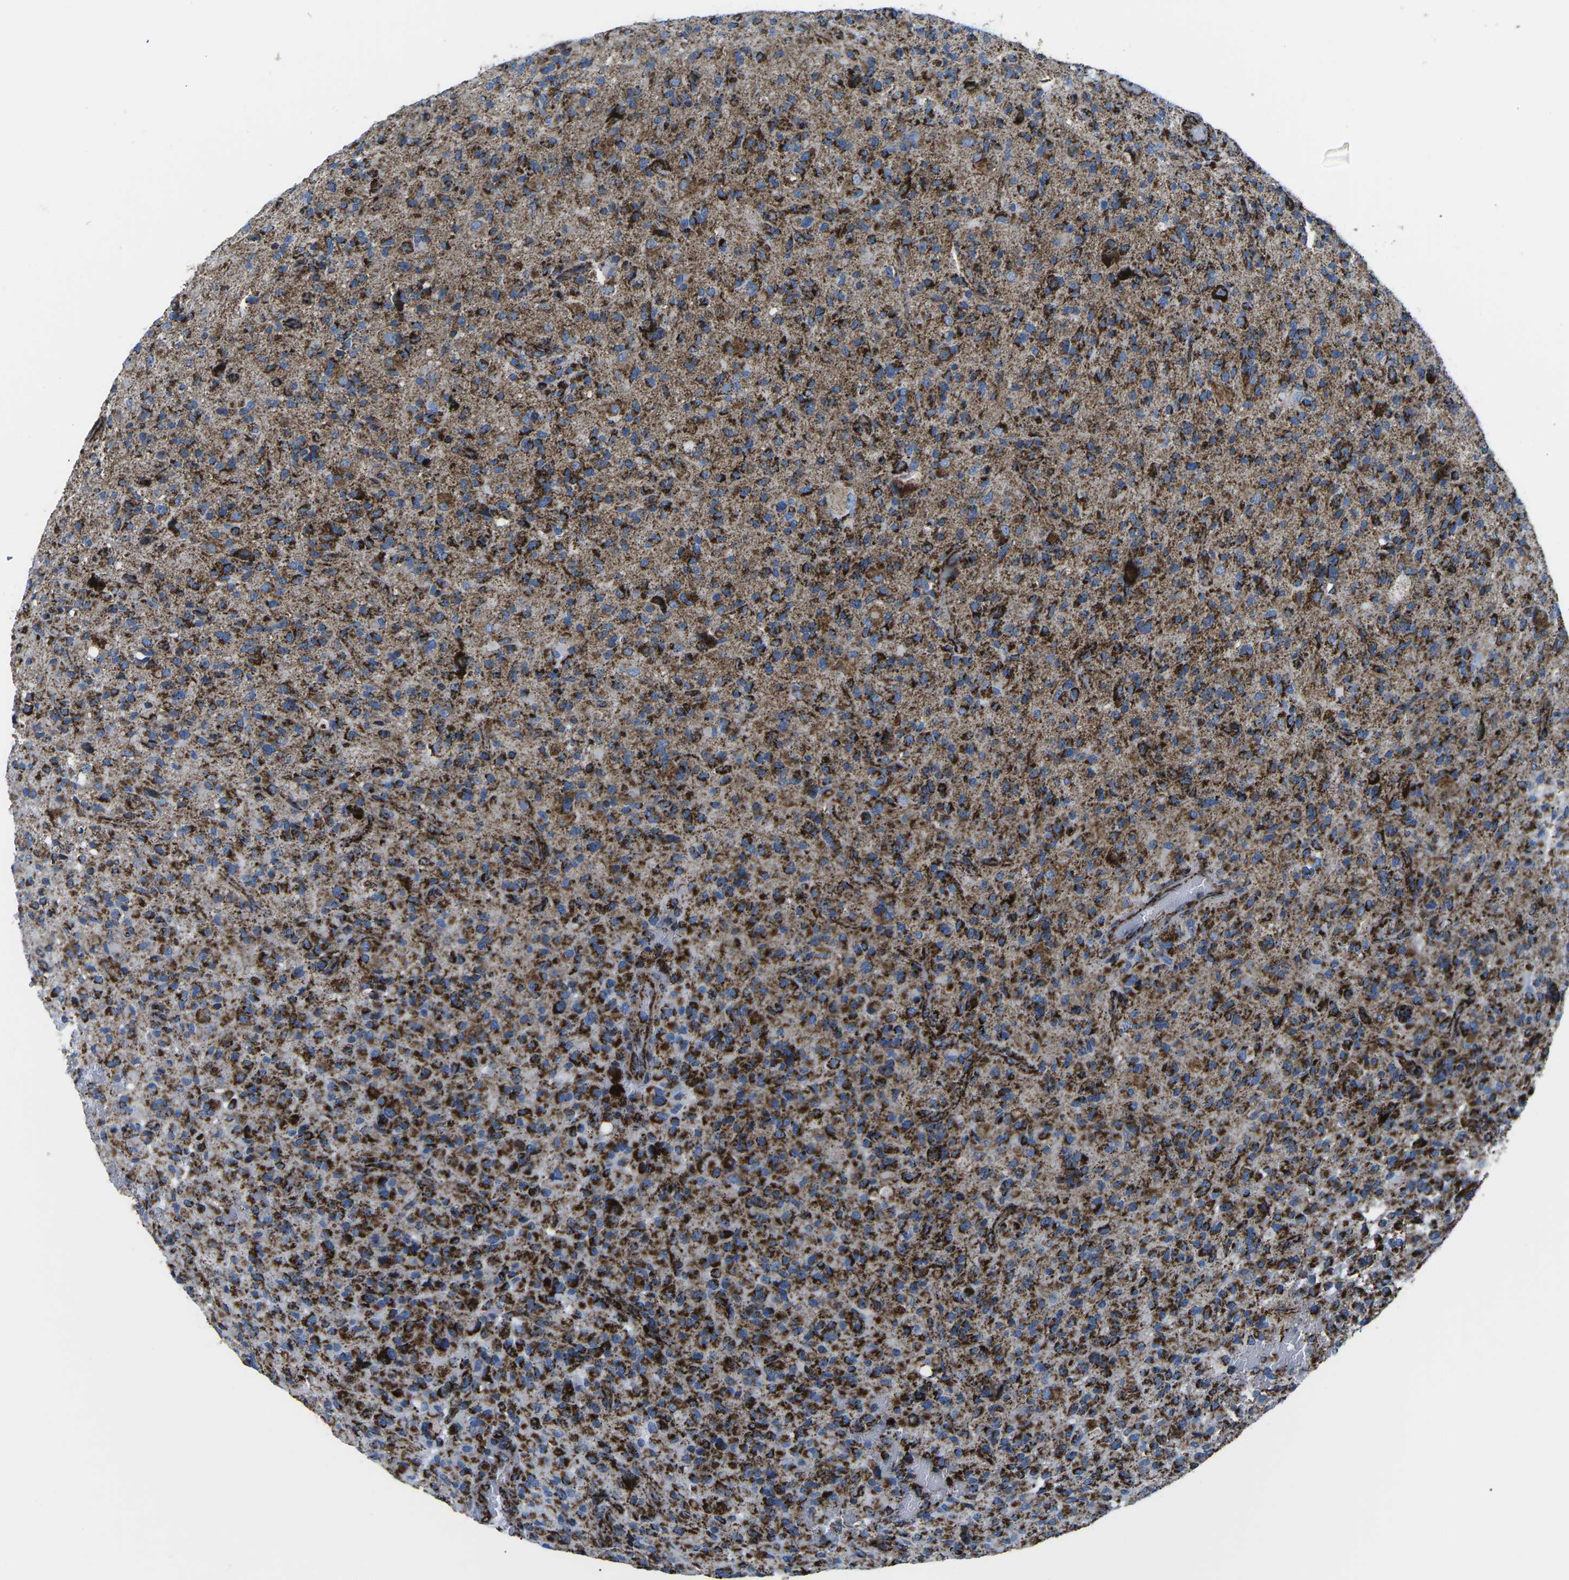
{"staining": {"intensity": "strong", "quantity": ">75%", "location": "cytoplasmic/membranous"}, "tissue": "glioma", "cell_type": "Tumor cells", "image_type": "cancer", "snomed": [{"axis": "morphology", "description": "Glioma, malignant, High grade"}, {"axis": "topography", "description": "Brain"}], "caption": "A high-resolution histopathology image shows IHC staining of high-grade glioma (malignant), which displays strong cytoplasmic/membranous staining in approximately >75% of tumor cells.", "gene": "MT-CO2", "patient": {"sex": "male", "age": 71}}